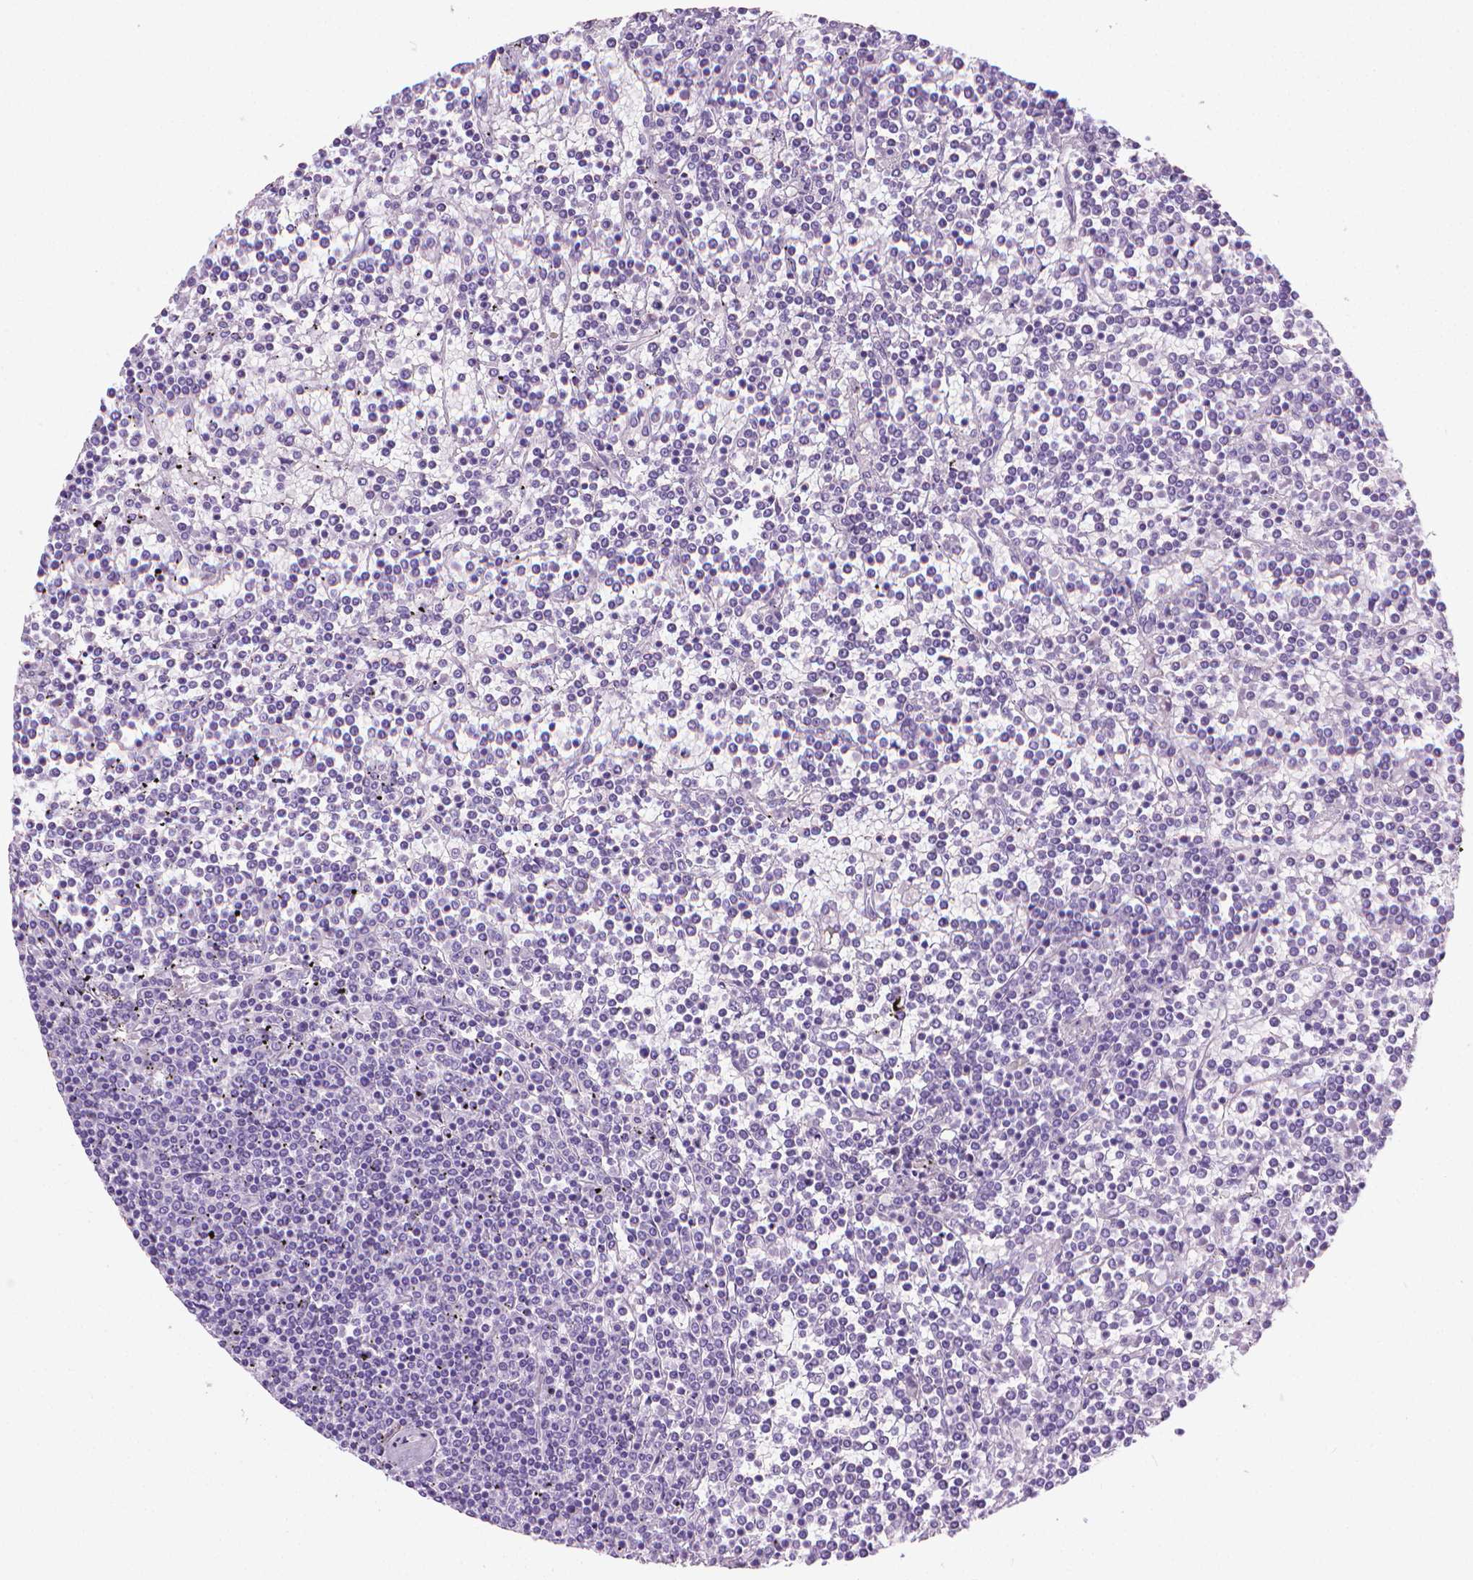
{"staining": {"intensity": "negative", "quantity": "none", "location": "none"}, "tissue": "lymphoma", "cell_type": "Tumor cells", "image_type": "cancer", "snomed": [{"axis": "morphology", "description": "Malignant lymphoma, non-Hodgkin's type, Low grade"}, {"axis": "topography", "description": "Spleen"}], "caption": "There is no significant expression in tumor cells of low-grade malignant lymphoma, non-Hodgkin's type.", "gene": "FASN", "patient": {"sex": "female", "age": 19}}